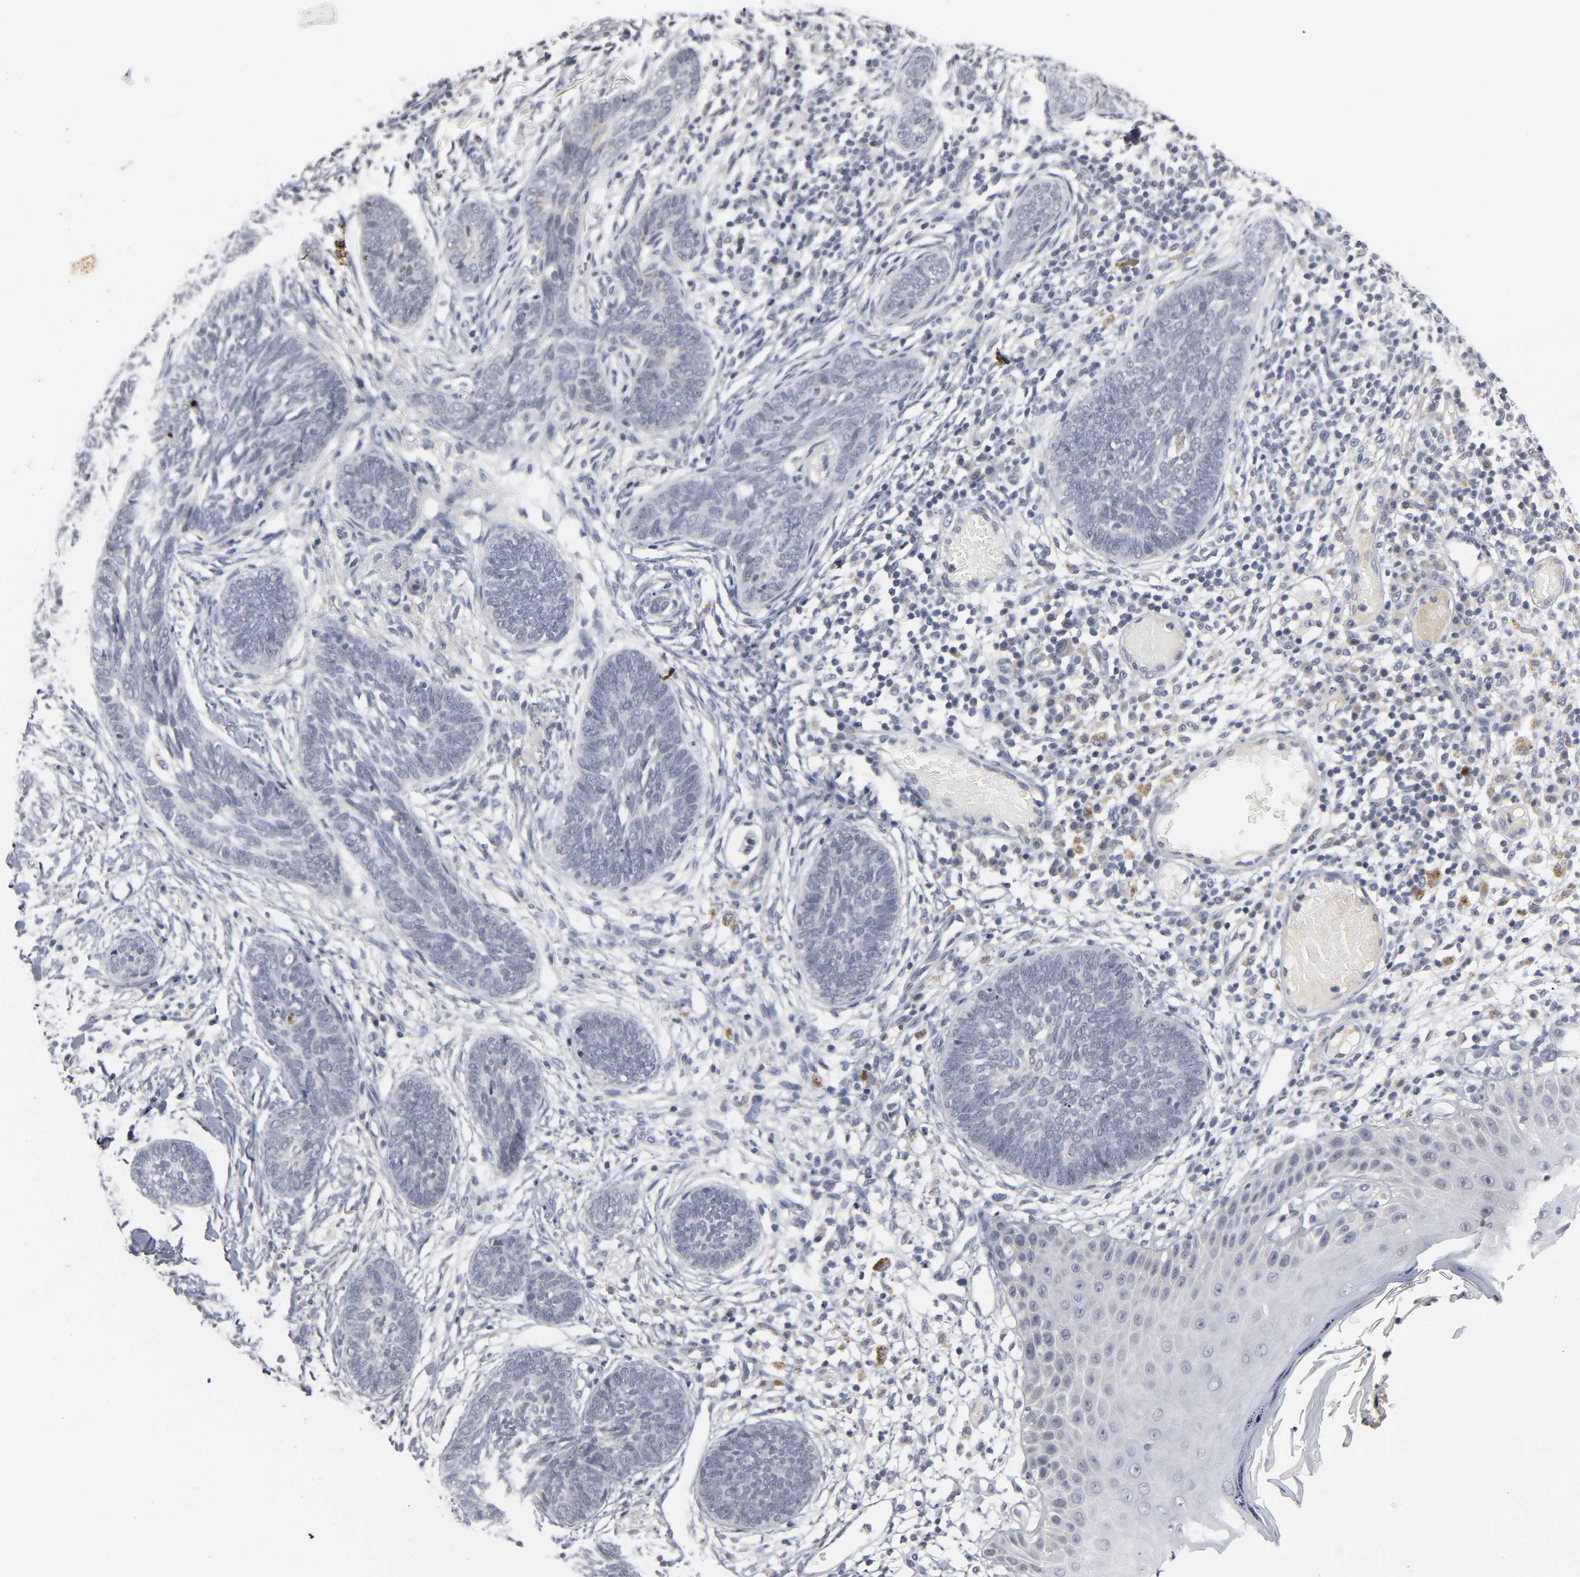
{"staining": {"intensity": "negative", "quantity": "none", "location": "none"}, "tissue": "skin cancer", "cell_type": "Tumor cells", "image_type": "cancer", "snomed": [{"axis": "morphology", "description": "Normal tissue, NOS"}, {"axis": "morphology", "description": "Basal cell carcinoma"}, {"axis": "topography", "description": "Skin"}], "caption": "There is no significant positivity in tumor cells of skin basal cell carcinoma. Brightfield microscopy of immunohistochemistry stained with DAB (3,3'-diaminobenzidine) (brown) and hematoxylin (blue), captured at high magnification.", "gene": "TCAP", "patient": {"sex": "male", "age": 87}}